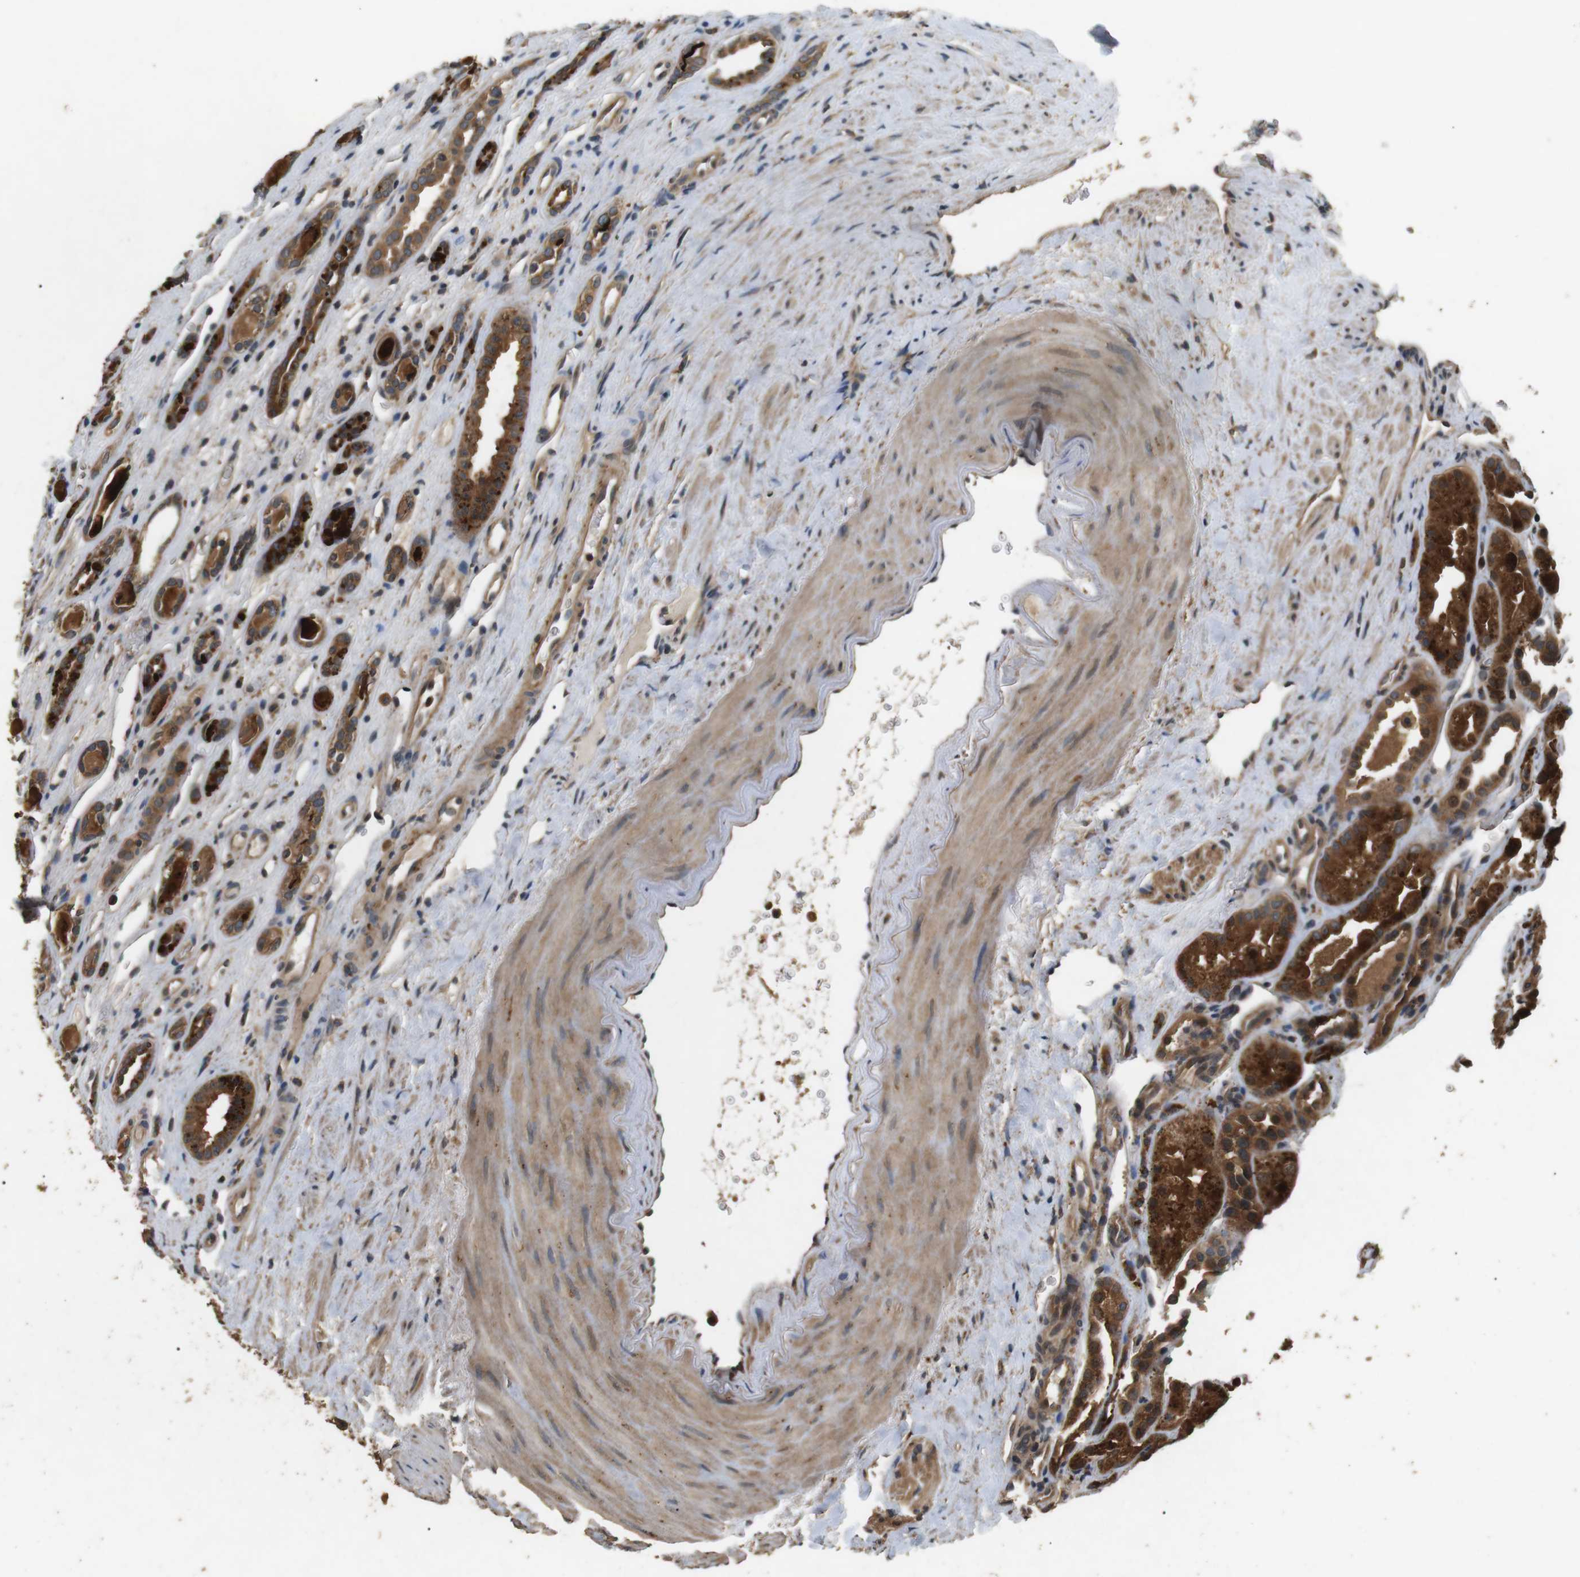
{"staining": {"intensity": "strong", "quantity": ">75%", "location": "cytoplasmic/membranous"}, "tissue": "renal cancer", "cell_type": "Tumor cells", "image_type": "cancer", "snomed": [{"axis": "morphology", "description": "Adenocarcinoma, NOS"}, {"axis": "topography", "description": "Kidney"}], "caption": "IHC (DAB) staining of human adenocarcinoma (renal) reveals strong cytoplasmic/membranous protein positivity in approximately >75% of tumor cells. The protein is shown in brown color, while the nuclei are stained blue.", "gene": "TBC1D15", "patient": {"sex": "female", "age": 60}}